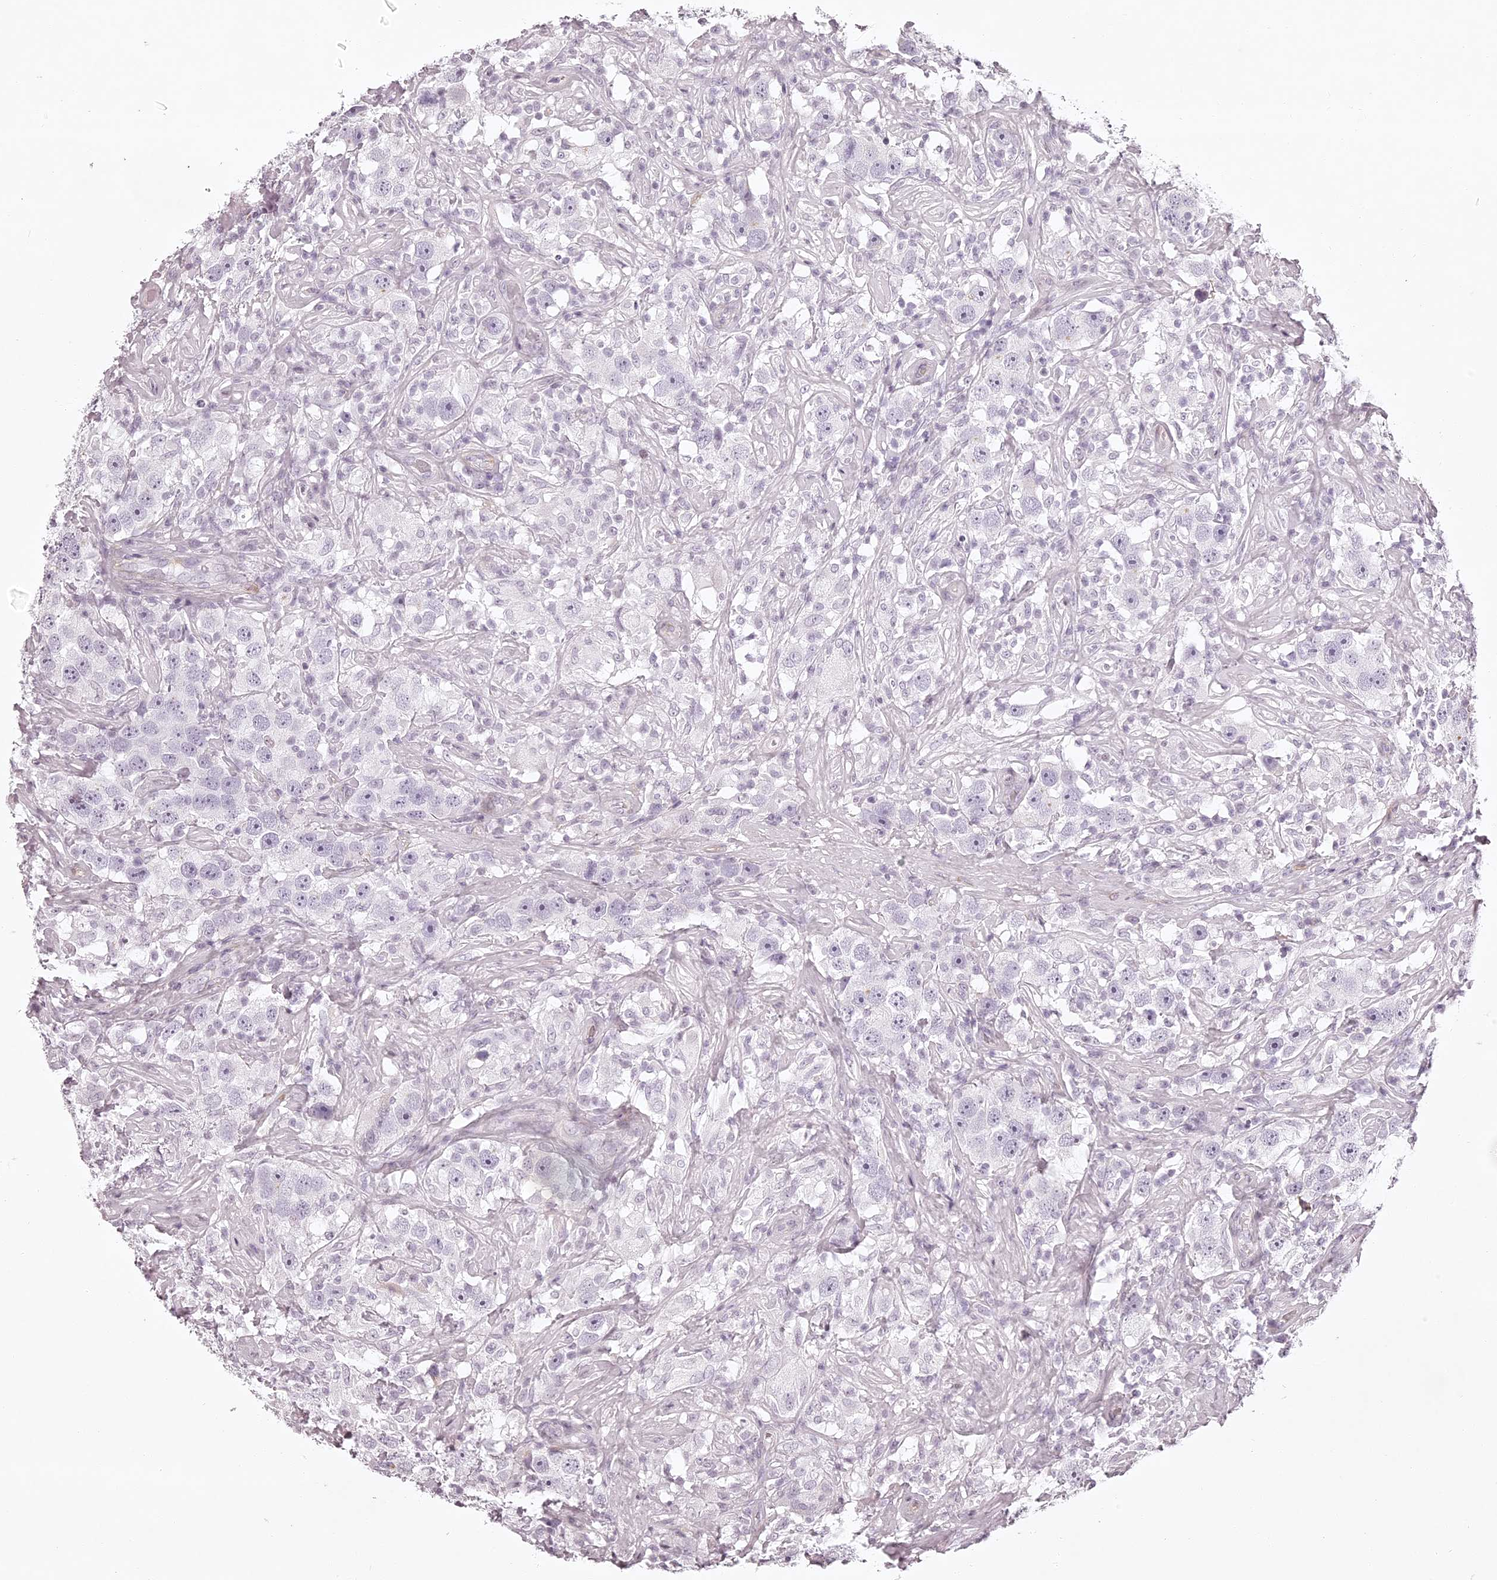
{"staining": {"intensity": "negative", "quantity": "none", "location": "none"}, "tissue": "testis cancer", "cell_type": "Tumor cells", "image_type": "cancer", "snomed": [{"axis": "morphology", "description": "Seminoma, NOS"}, {"axis": "topography", "description": "Testis"}], "caption": "IHC micrograph of human testis seminoma stained for a protein (brown), which displays no positivity in tumor cells.", "gene": "ELAPOR1", "patient": {"sex": "male", "age": 49}}